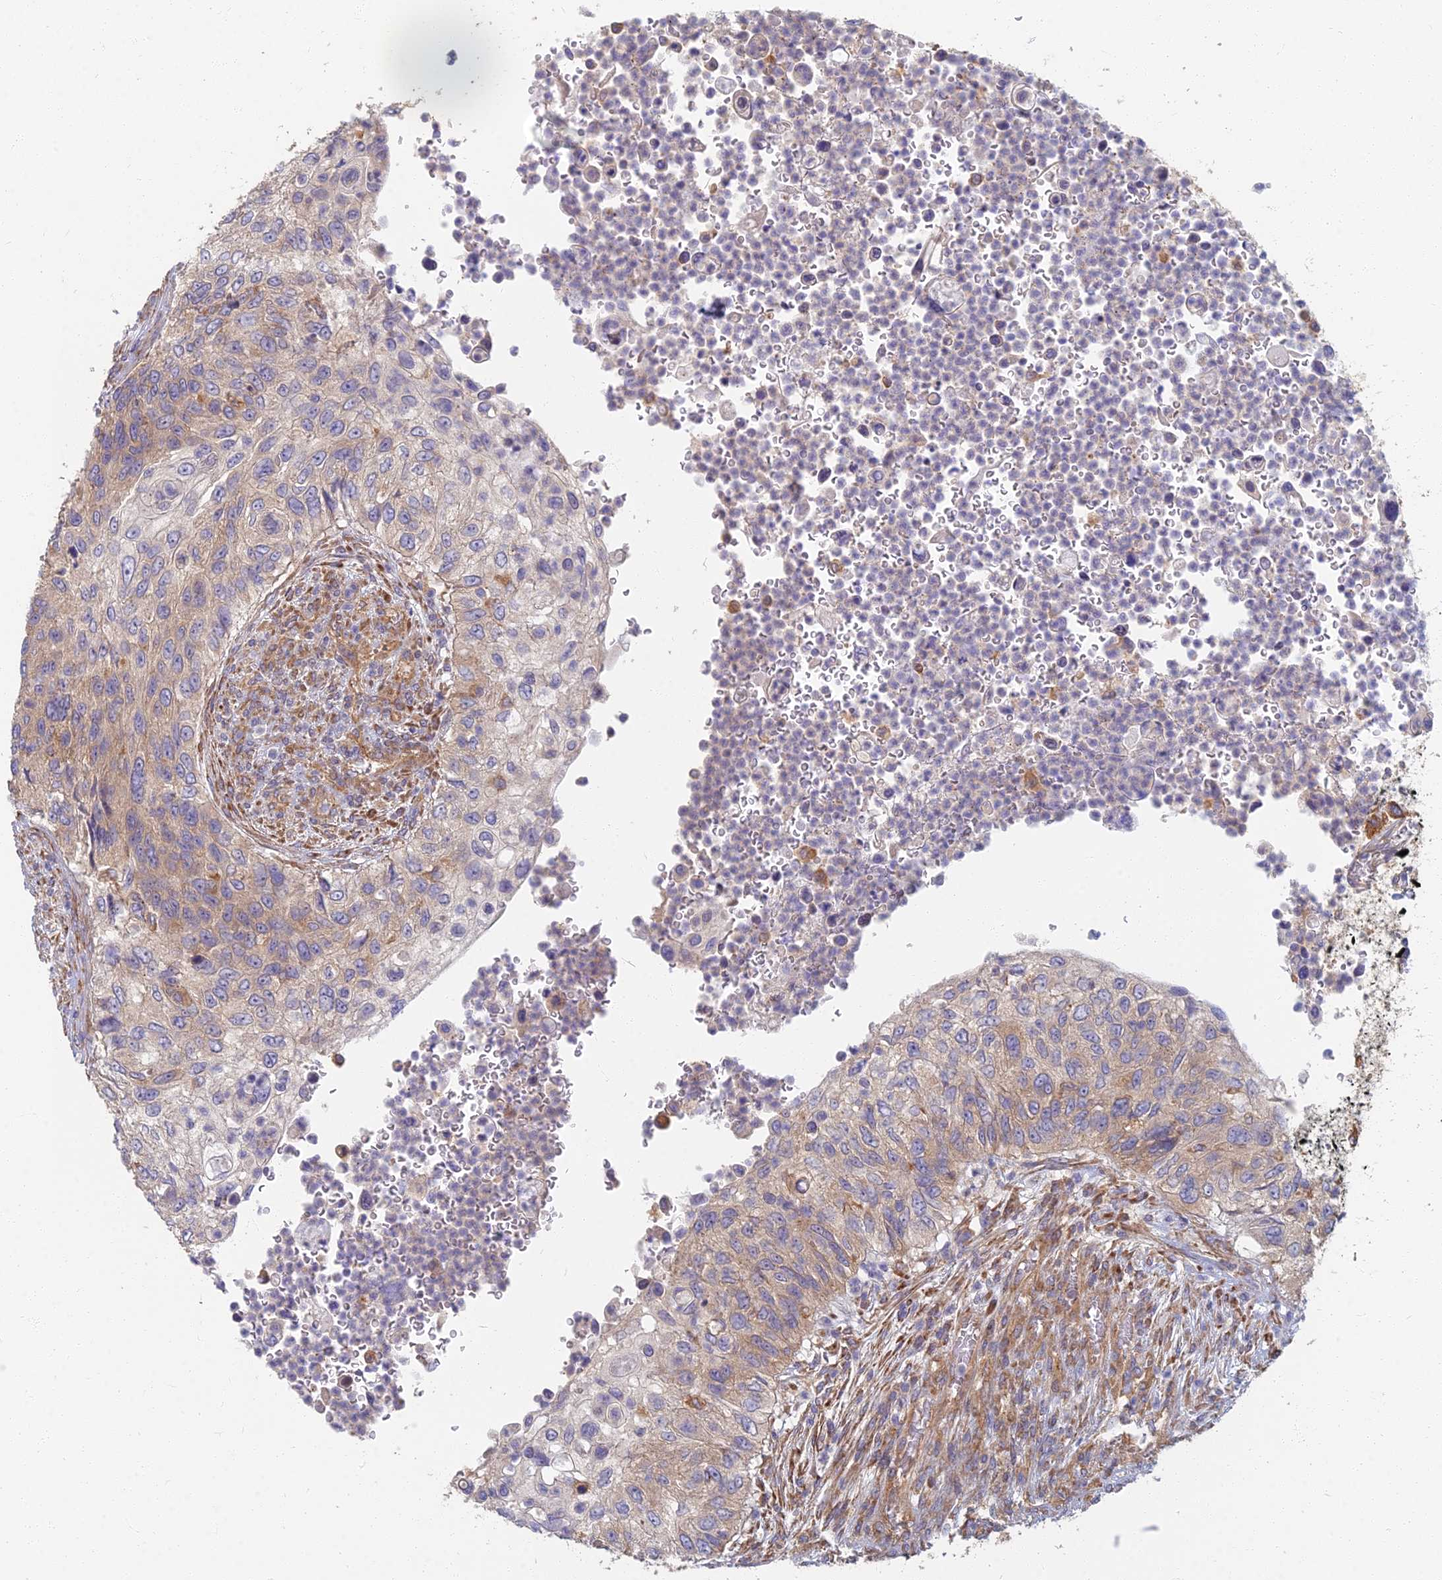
{"staining": {"intensity": "weak", "quantity": "25%-75%", "location": "cytoplasmic/membranous"}, "tissue": "urothelial cancer", "cell_type": "Tumor cells", "image_type": "cancer", "snomed": [{"axis": "morphology", "description": "Urothelial carcinoma, High grade"}, {"axis": "topography", "description": "Urinary bladder"}], "caption": "Brown immunohistochemical staining in urothelial cancer reveals weak cytoplasmic/membranous positivity in approximately 25%-75% of tumor cells.", "gene": "RBSN", "patient": {"sex": "female", "age": 60}}